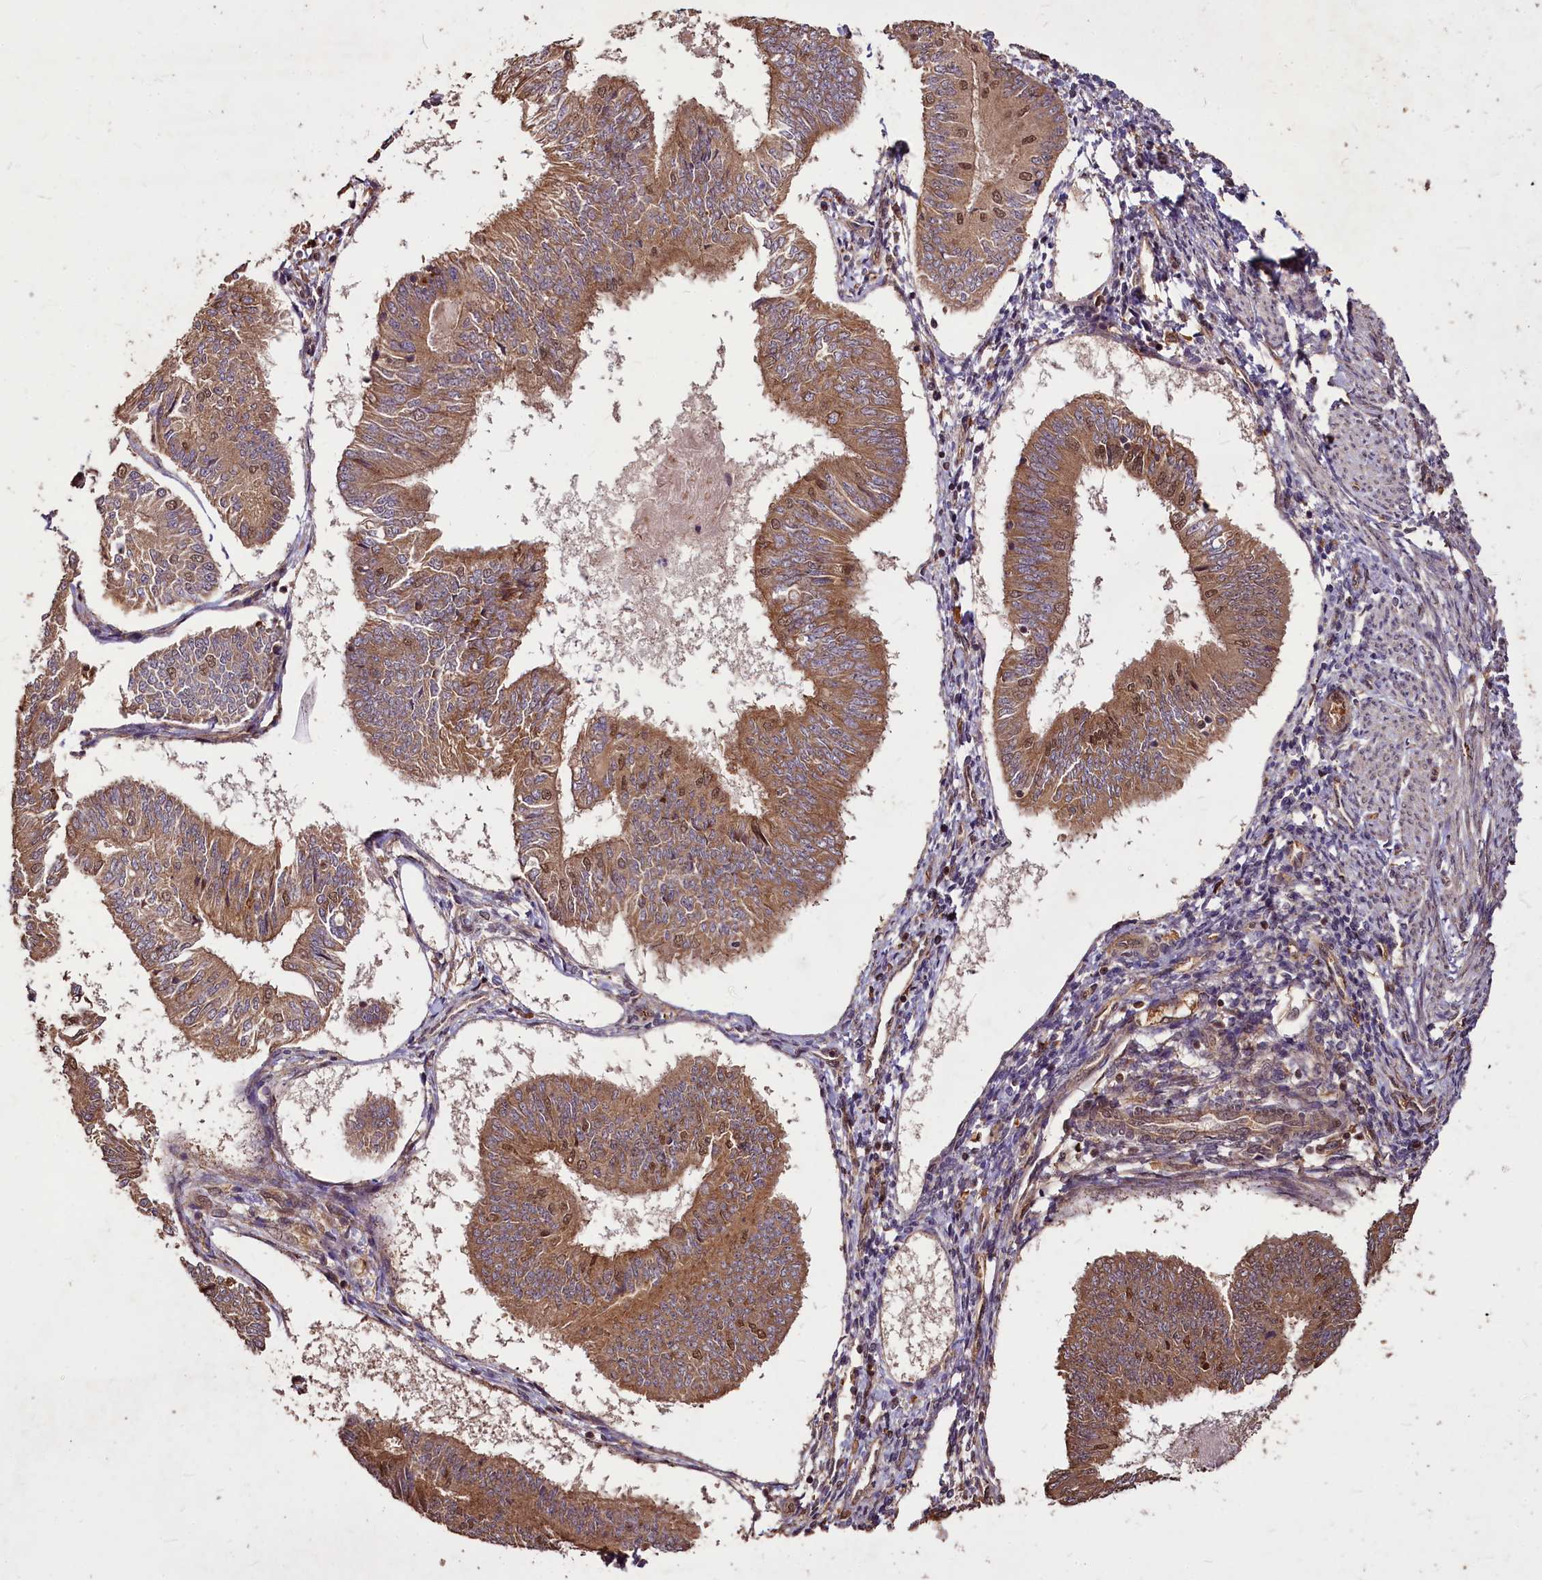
{"staining": {"intensity": "moderate", "quantity": ">75%", "location": "cytoplasmic/membranous,nuclear"}, "tissue": "endometrial cancer", "cell_type": "Tumor cells", "image_type": "cancer", "snomed": [{"axis": "morphology", "description": "Adenocarcinoma, NOS"}, {"axis": "topography", "description": "Endometrium"}], "caption": "IHC image of endometrial adenocarcinoma stained for a protein (brown), which shows medium levels of moderate cytoplasmic/membranous and nuclear staining in approximately >75% of tumor cells.", "gene": "VPS51", "patient": {"sex": "female", "age": 58}}